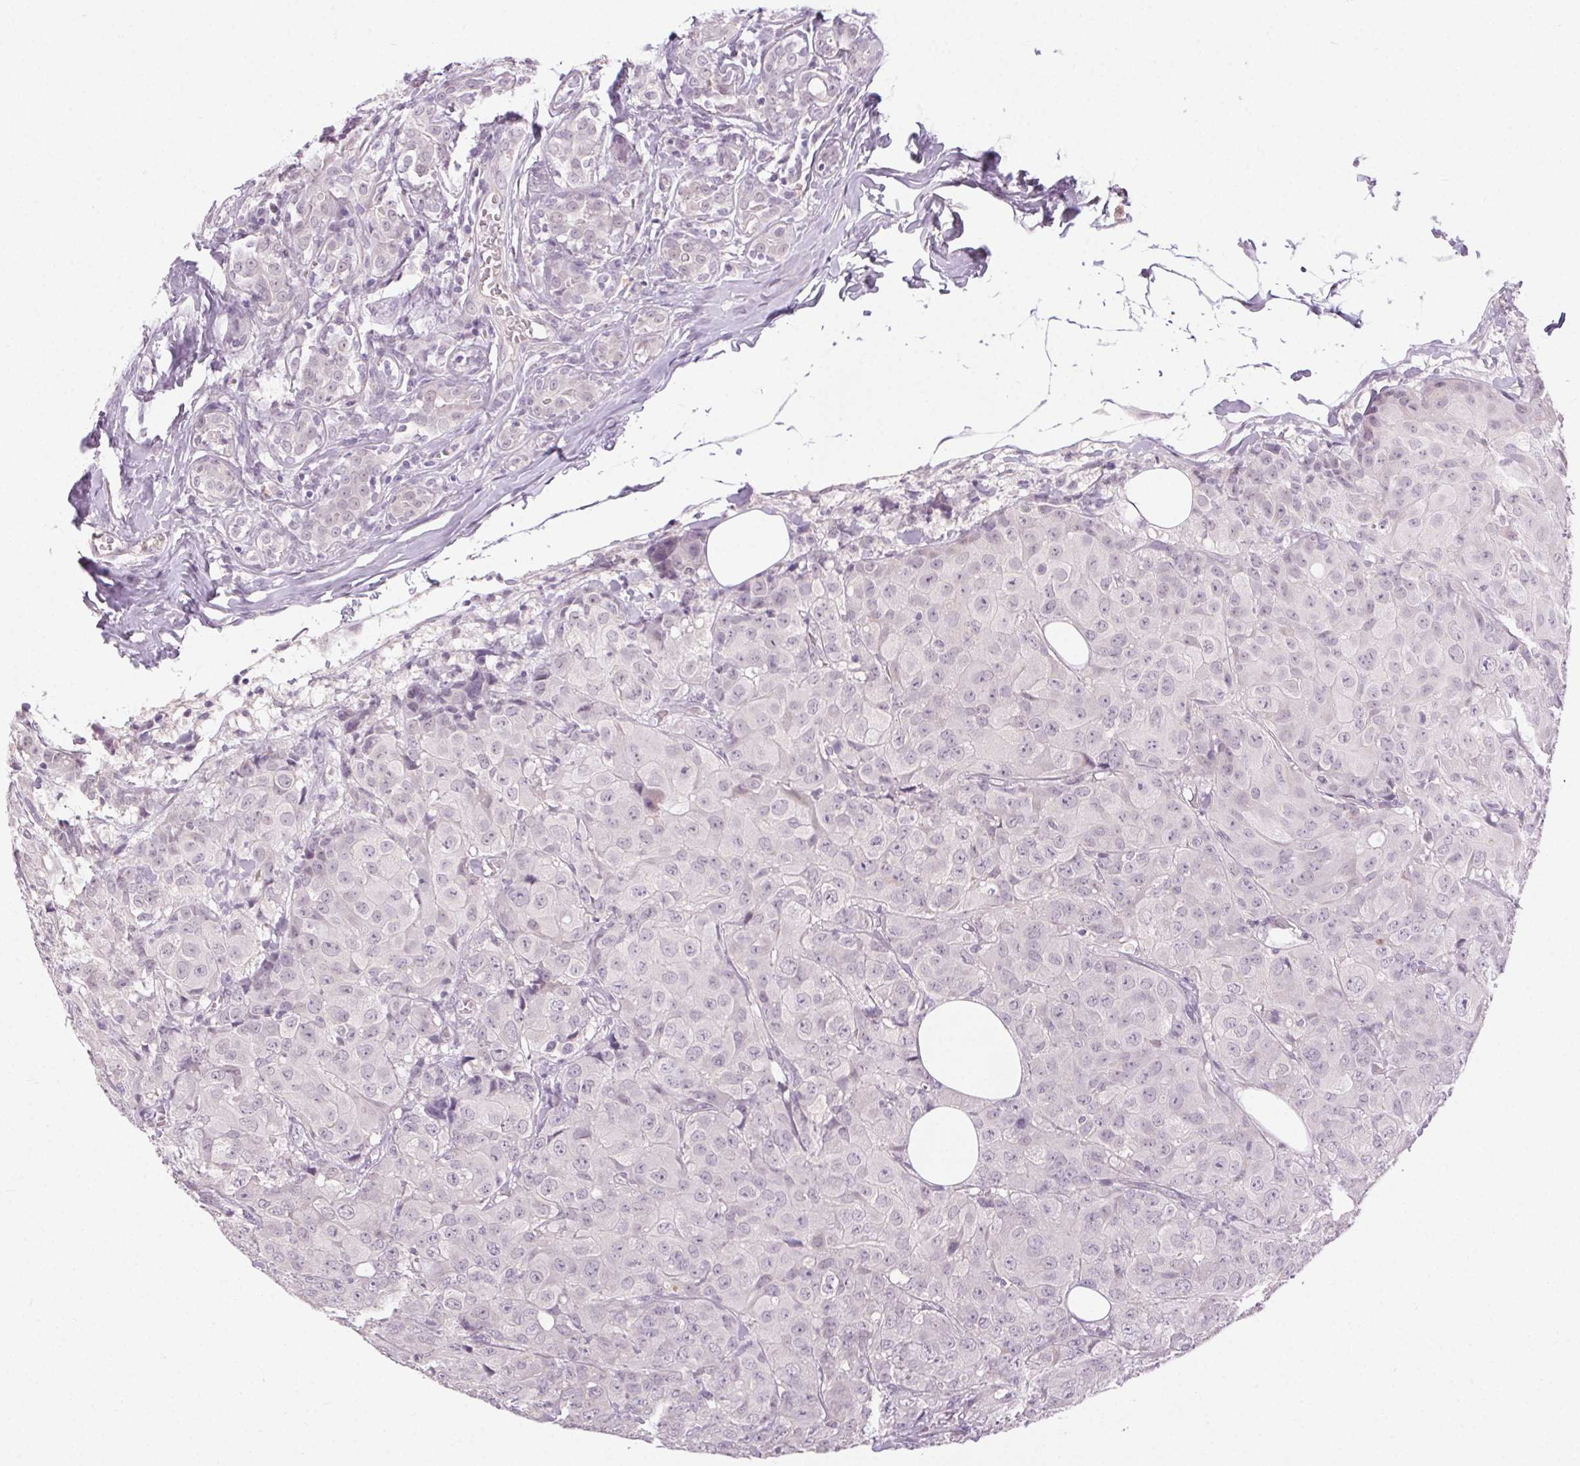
{"staining": {"intensity": "negative", "quantity": "none", "location": "none"}, "tissue": "breast cancer", "cell_type": "Tumor cells", "image_type": "cancer", "snomed": [{"axis": "morphology", "description": "Duct carcinoma"}, {"axis": "topography", "description": "Breast"}], "caption": "Immunohistochemistry (IHC) of breast intraductal carcinoma shows no staining in tumor cells. The staining is performed using DAB brown chromogen with nuclei counter-stained in using hematoxylin.", "gene": "FAM168A", "patient": {"sex": "female", "age": 43}}